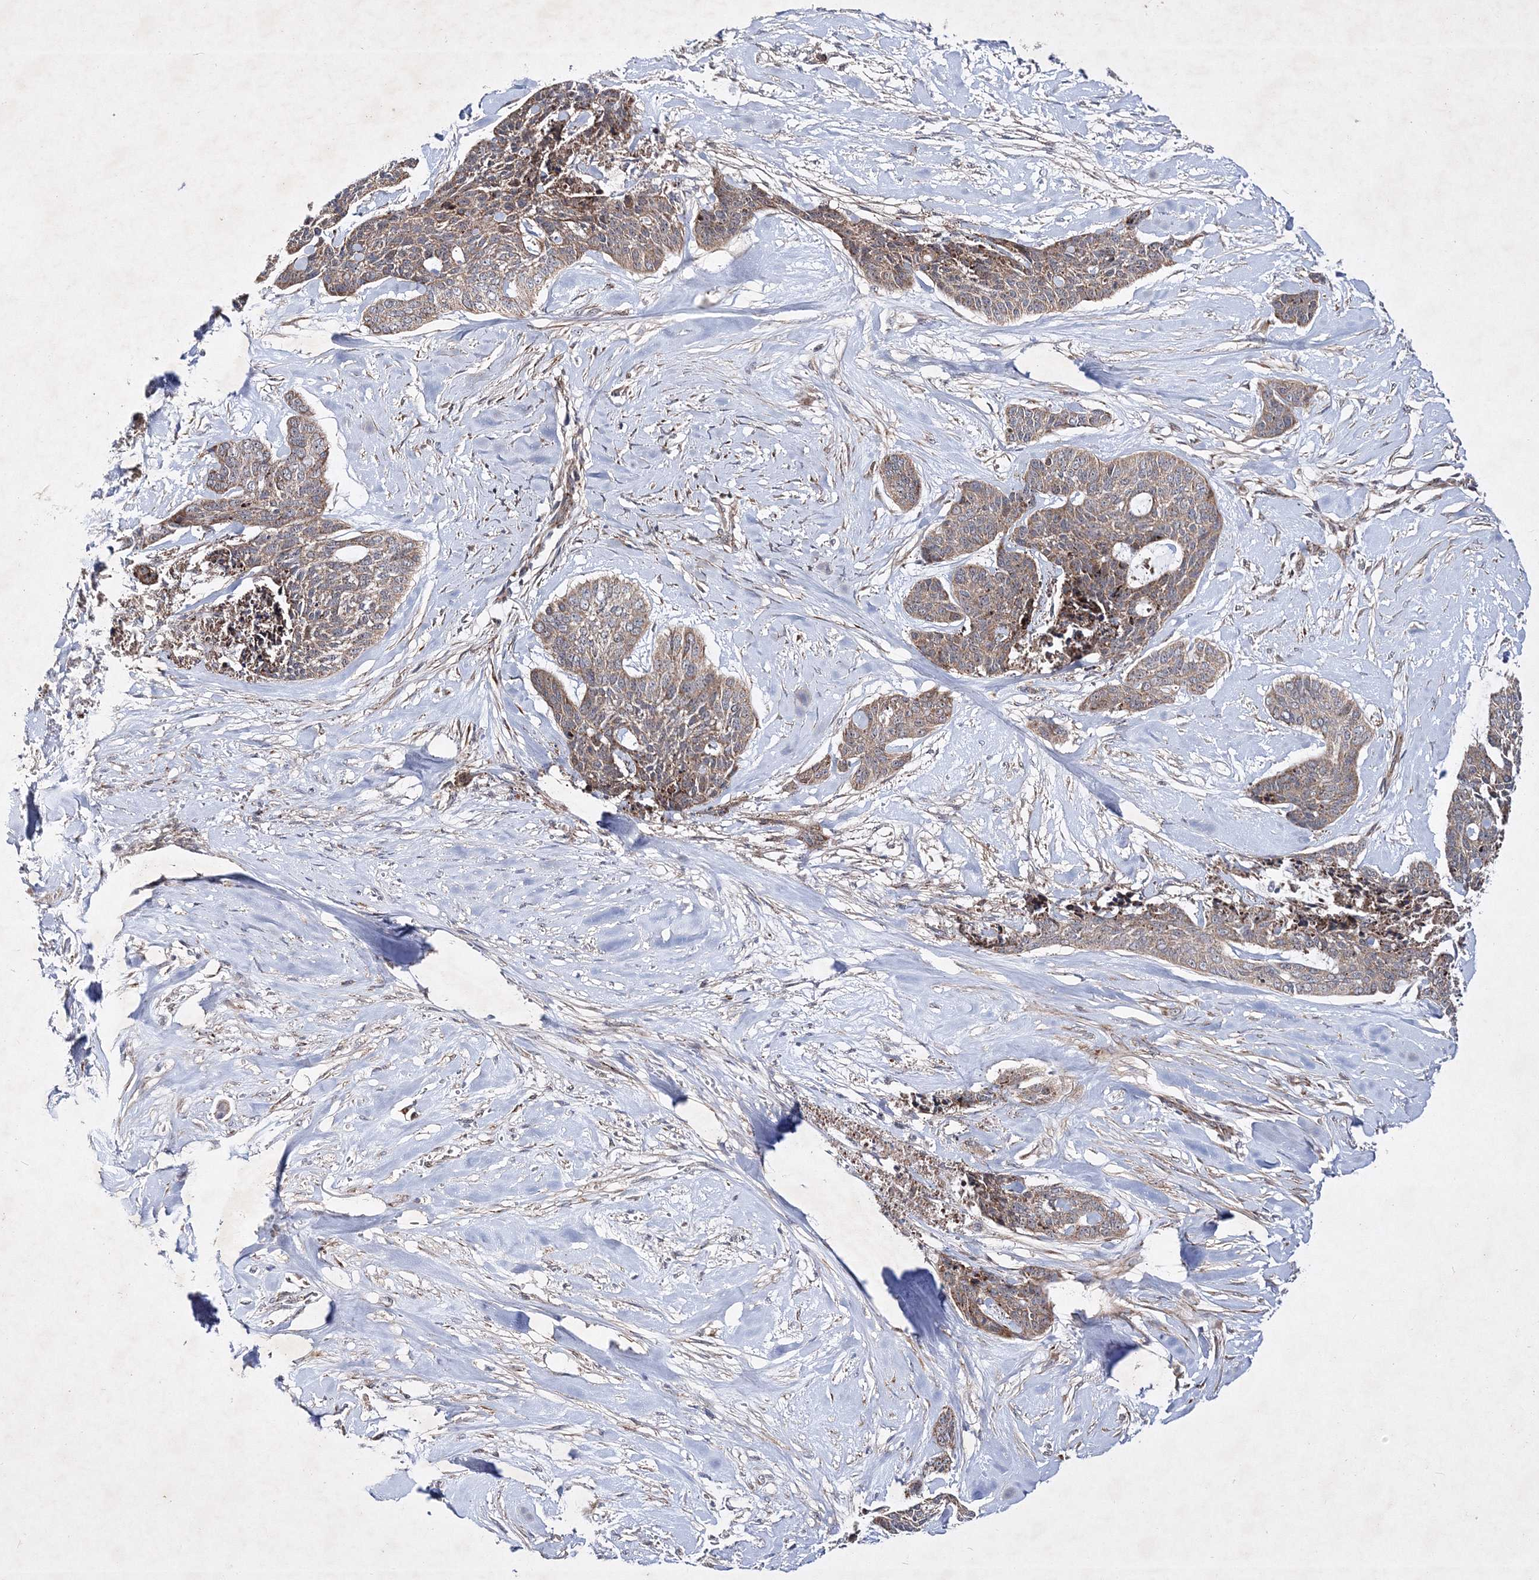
{"staining": {"intensity": "moderate", "quantity": "25%-75%", "location": "cytoplasmic/membranous"}, "tissue": "skin cancer", "cell_type": "Tumor cells", "image_type": "cancer", "snomed": [{"axis": "morphology", "description": "Basal cell carcinoma"}, {"axis": "topography", "description": "Skin"}], "caption": "This is a photomicrograph of immunohistochemistry (IHC) staining of skin cancer, which shows moderate expression in the cytoplasmic/membranous of tumor cells.", "gene": "SCRN3", "patient": {"sex": "female", "age": 64}}